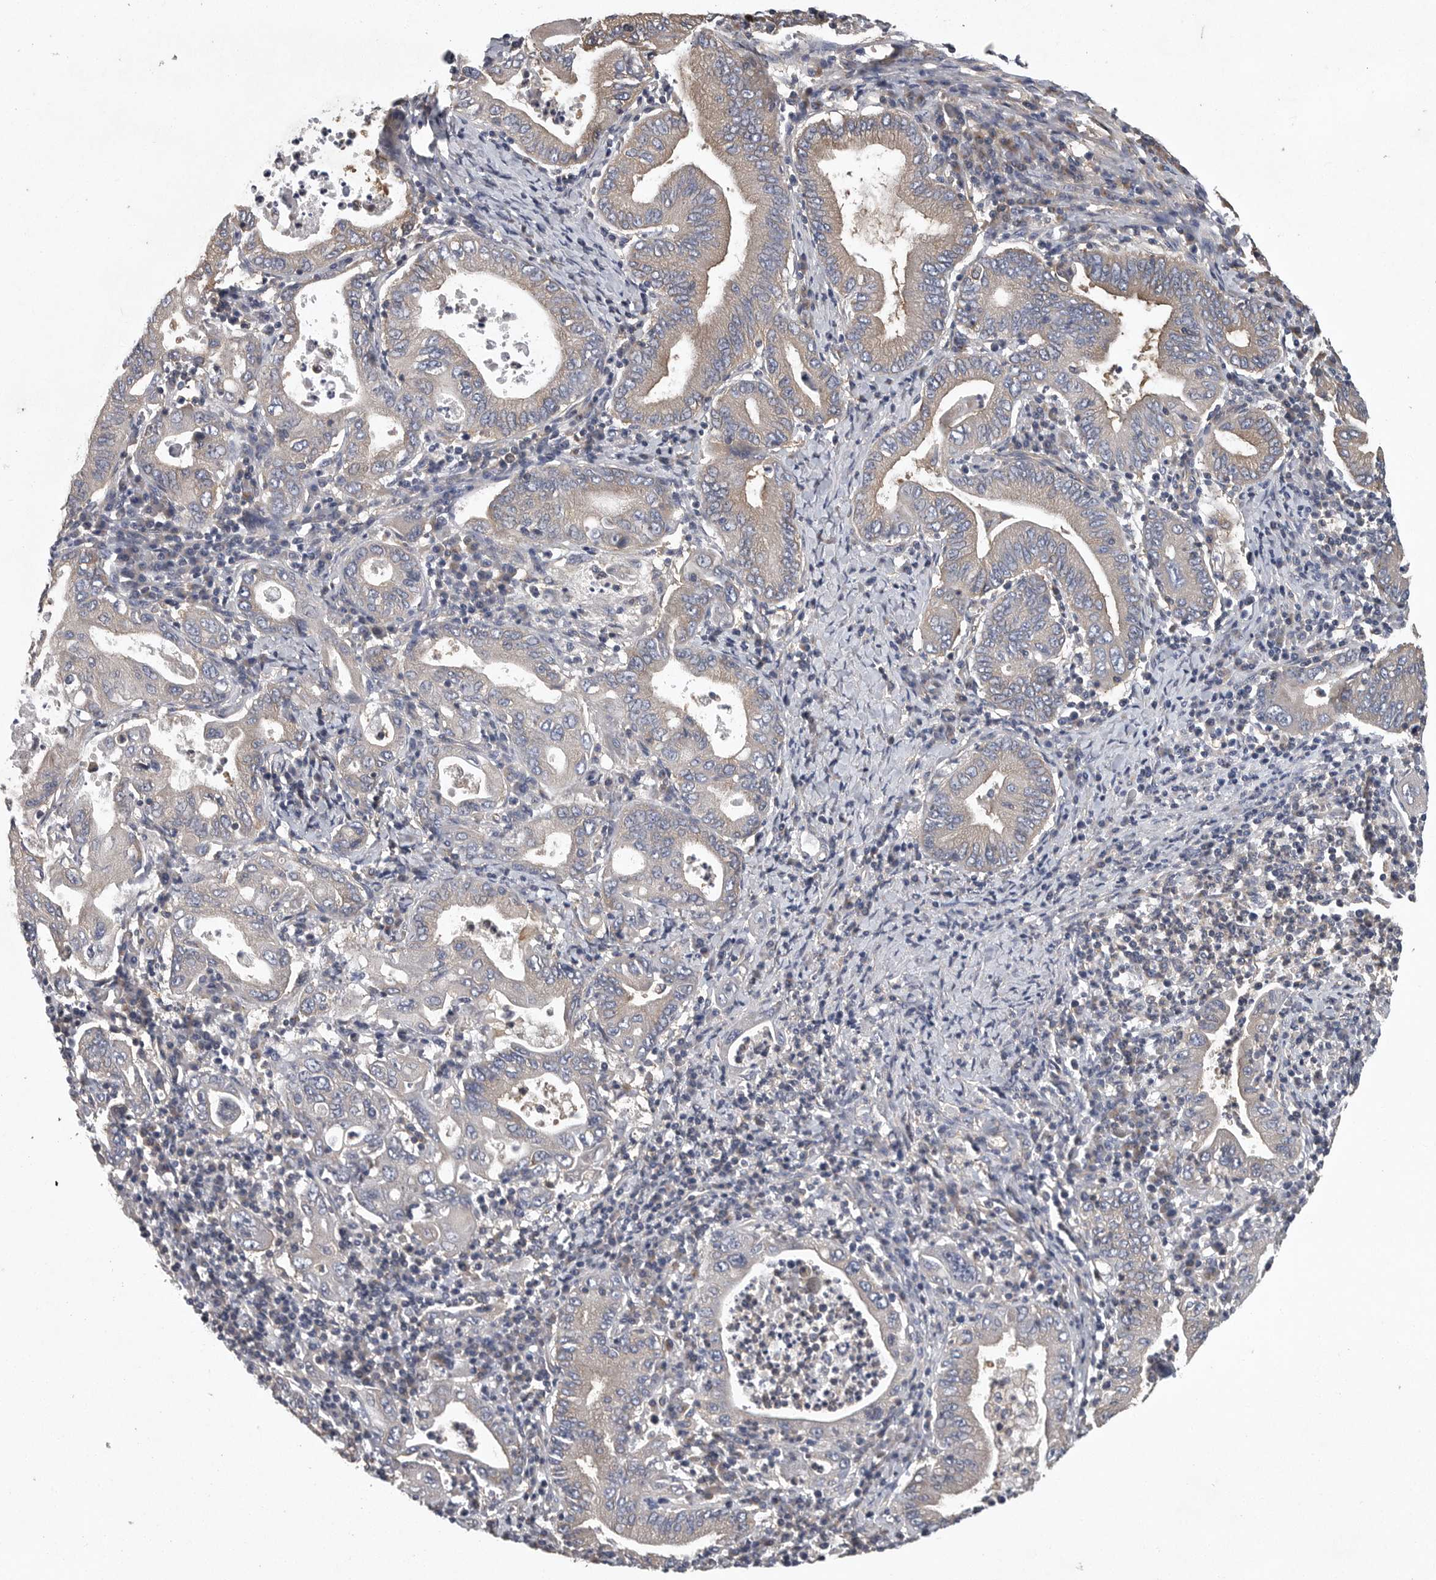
{"staining": {"intensity": "weak", "quantity": "<25%", "location": "cytoplasmic/membranous"}, "tissue": "stomach cancer", "cell_type": "Tumor cells", "image_type": "cancer", "snomed": [{"axis": "morphology", "description": "Normal tissue, NOS"}, {"axis": "morphology", "description": "Adenocarcinoma, NOS"}, {"axis": "topography", "description": "Esophagus"}, {"axis": "topography", "description": "Stomach, upper"}, {"axis": "topography", "description": "Peripheral nerve tissue"}], "caption": "The micrograph demonstrates no staining of tumor cells in stomach cancer.", "gene": "OXR1", "patient": {"sex": "male", "age": 62}}